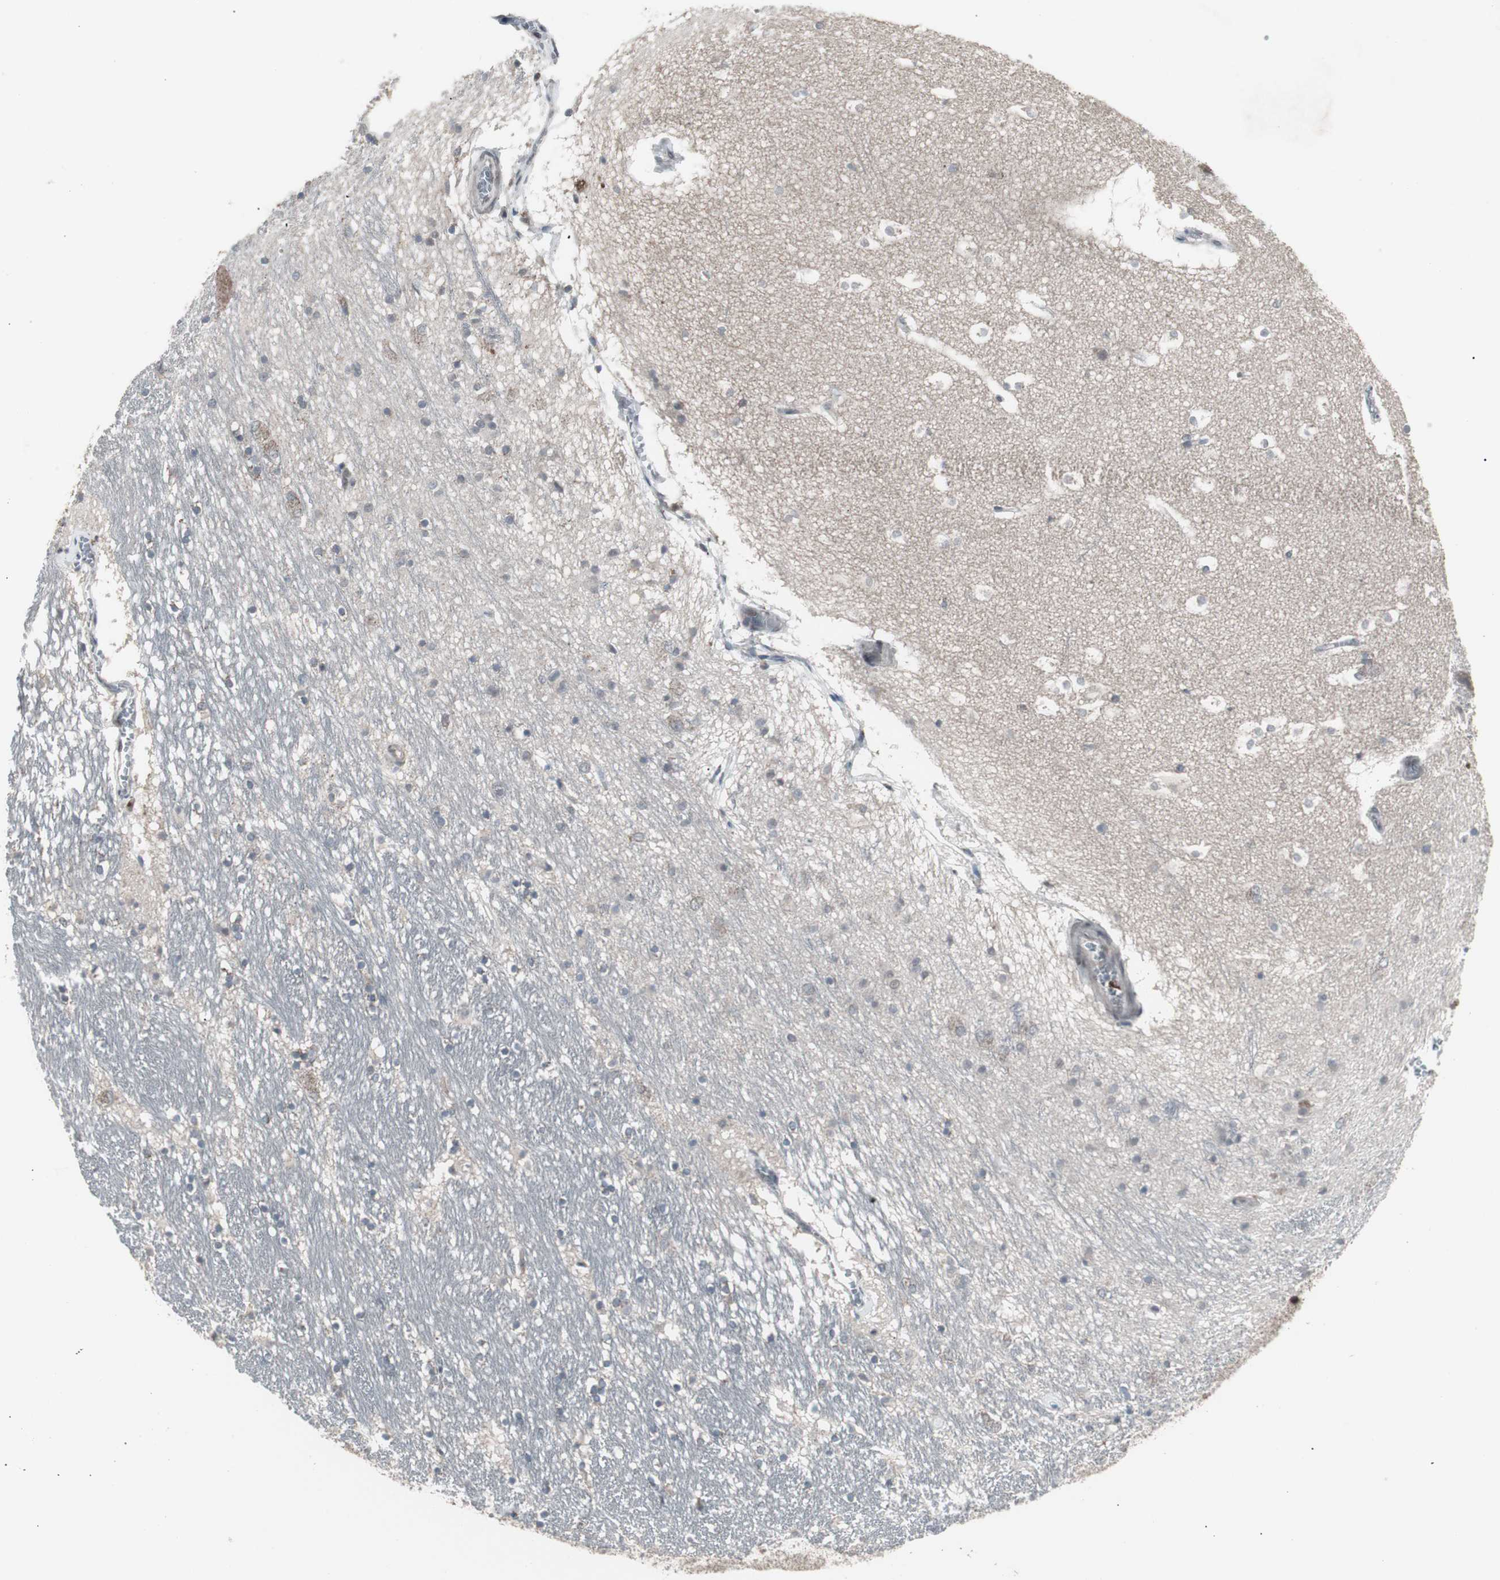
{"staining": {"intensity": "weak", "quantity": "<25%", "location": "cytoplasmic/membranous"}, "tissue": "hippocampus", "cell_type": "Glial cells", "image_type": "normal", "snomed": [{"axis": "morphology", "description": "Normal tissue, NOS"}, {"axis": "topography", "description": "Hippocampus"}], "caption": "Immunohistochemistry (IHC) of unremarkable human hippocampus demonstrates no expression in glial cells. Brightfield microscopy of immunohistochemistry (IHC) stained with DAB (brown) and hematoxylin (blue), captured at high magnification.", "gene": "RXRA", "patient": {"sex": "male", "age": 45}}